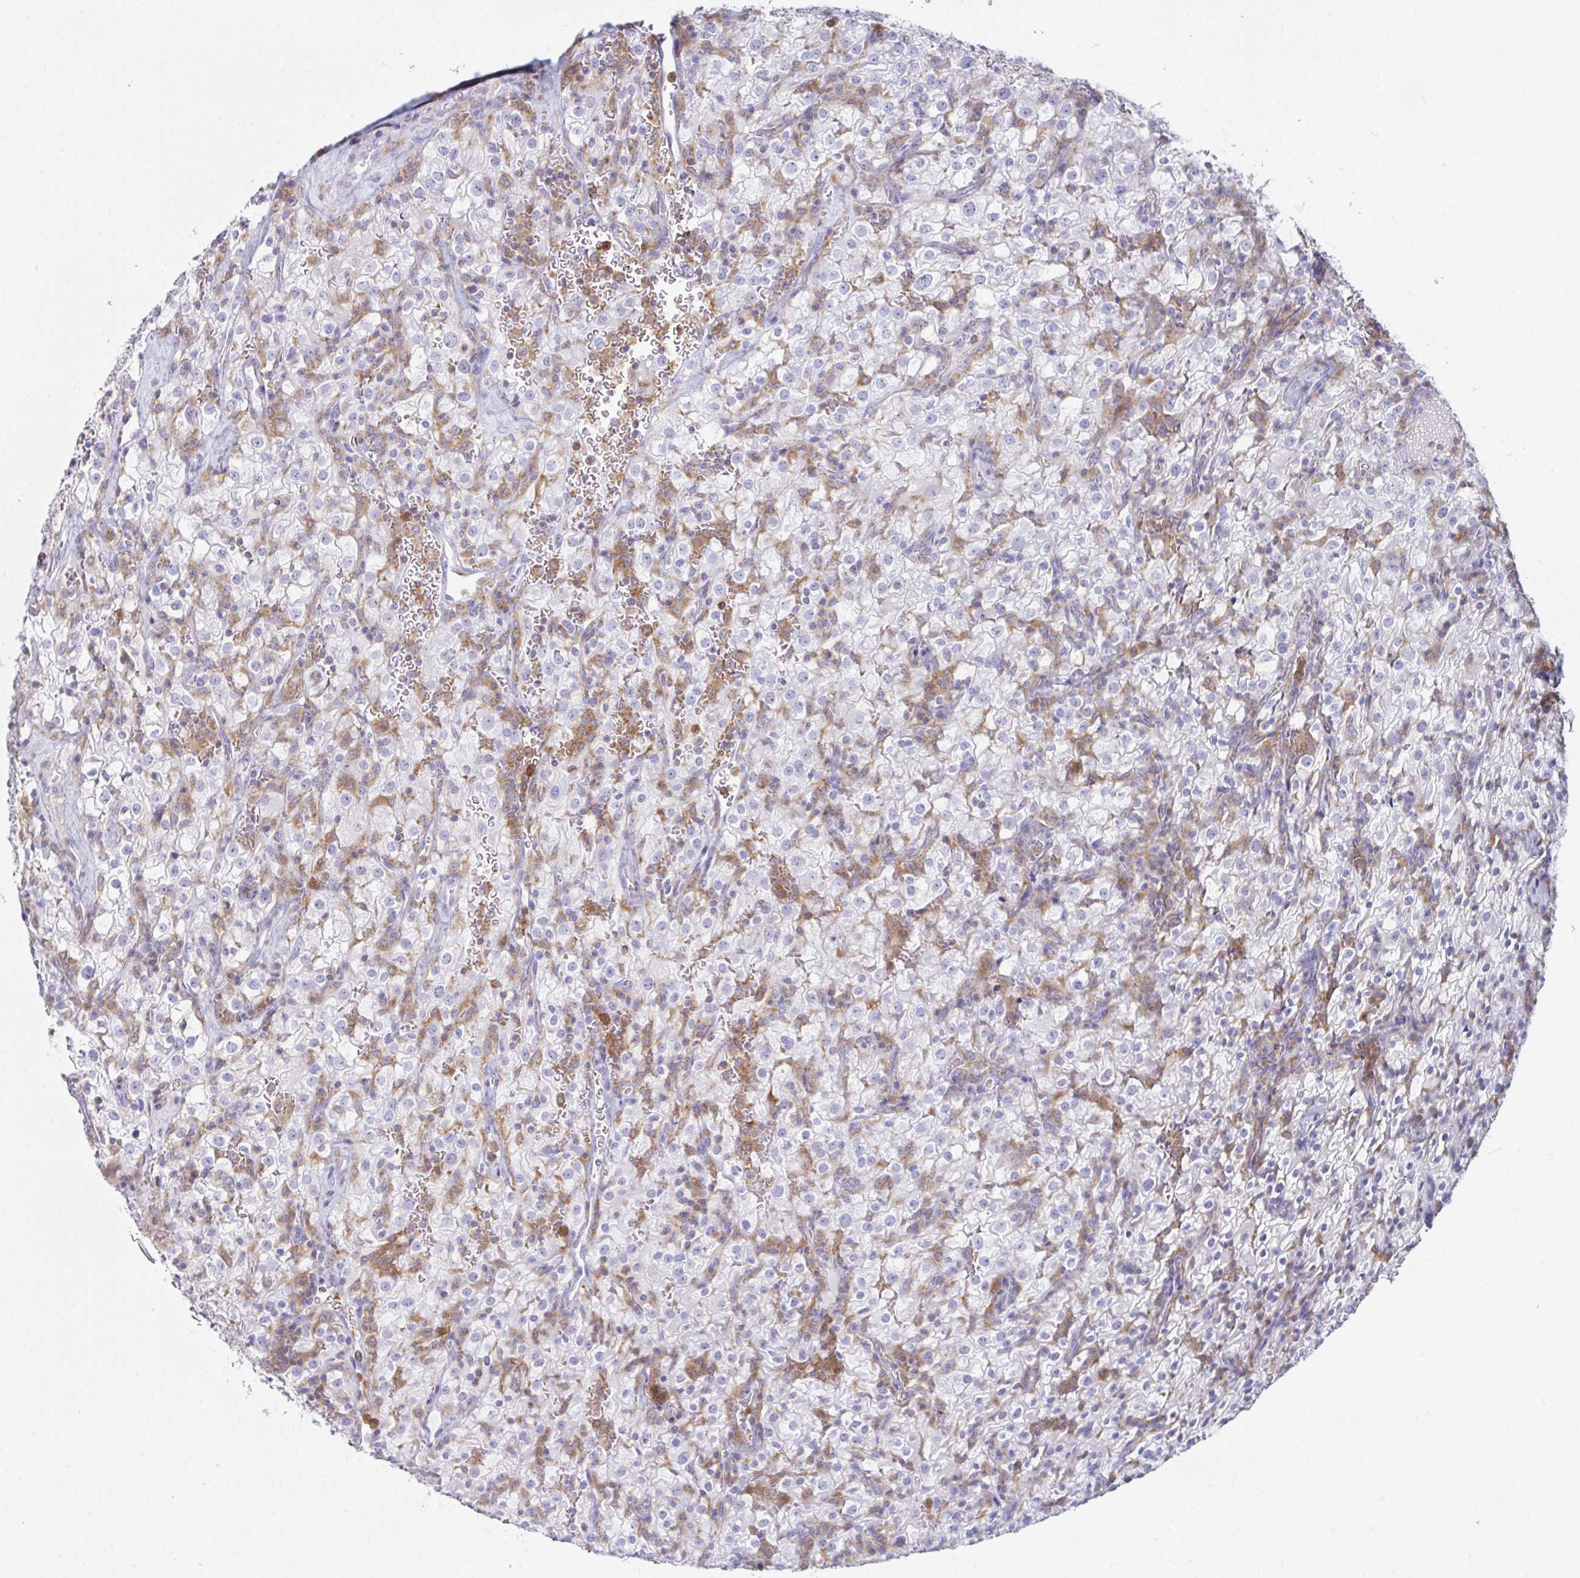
{"staining": {"intensity": "negative", "quantity": "none", "location": "none"}, "tissue": "renal cancer", "cell_type": "Tumor cells", "image_type": "cancer", "snomed": [{"axis": "morphology", "description": "Adenocarcinoma, NOS"}, {"axis": "topography", "description": "Kidney"}], "caption": "DAB (3,3'-diaminobenzidine) immunohistochemical staining of renal cancer demonstrates no significant positivity in tumor cells.", "gene": "MYO1F", "patient": {"sex": "female", "age": 74}}